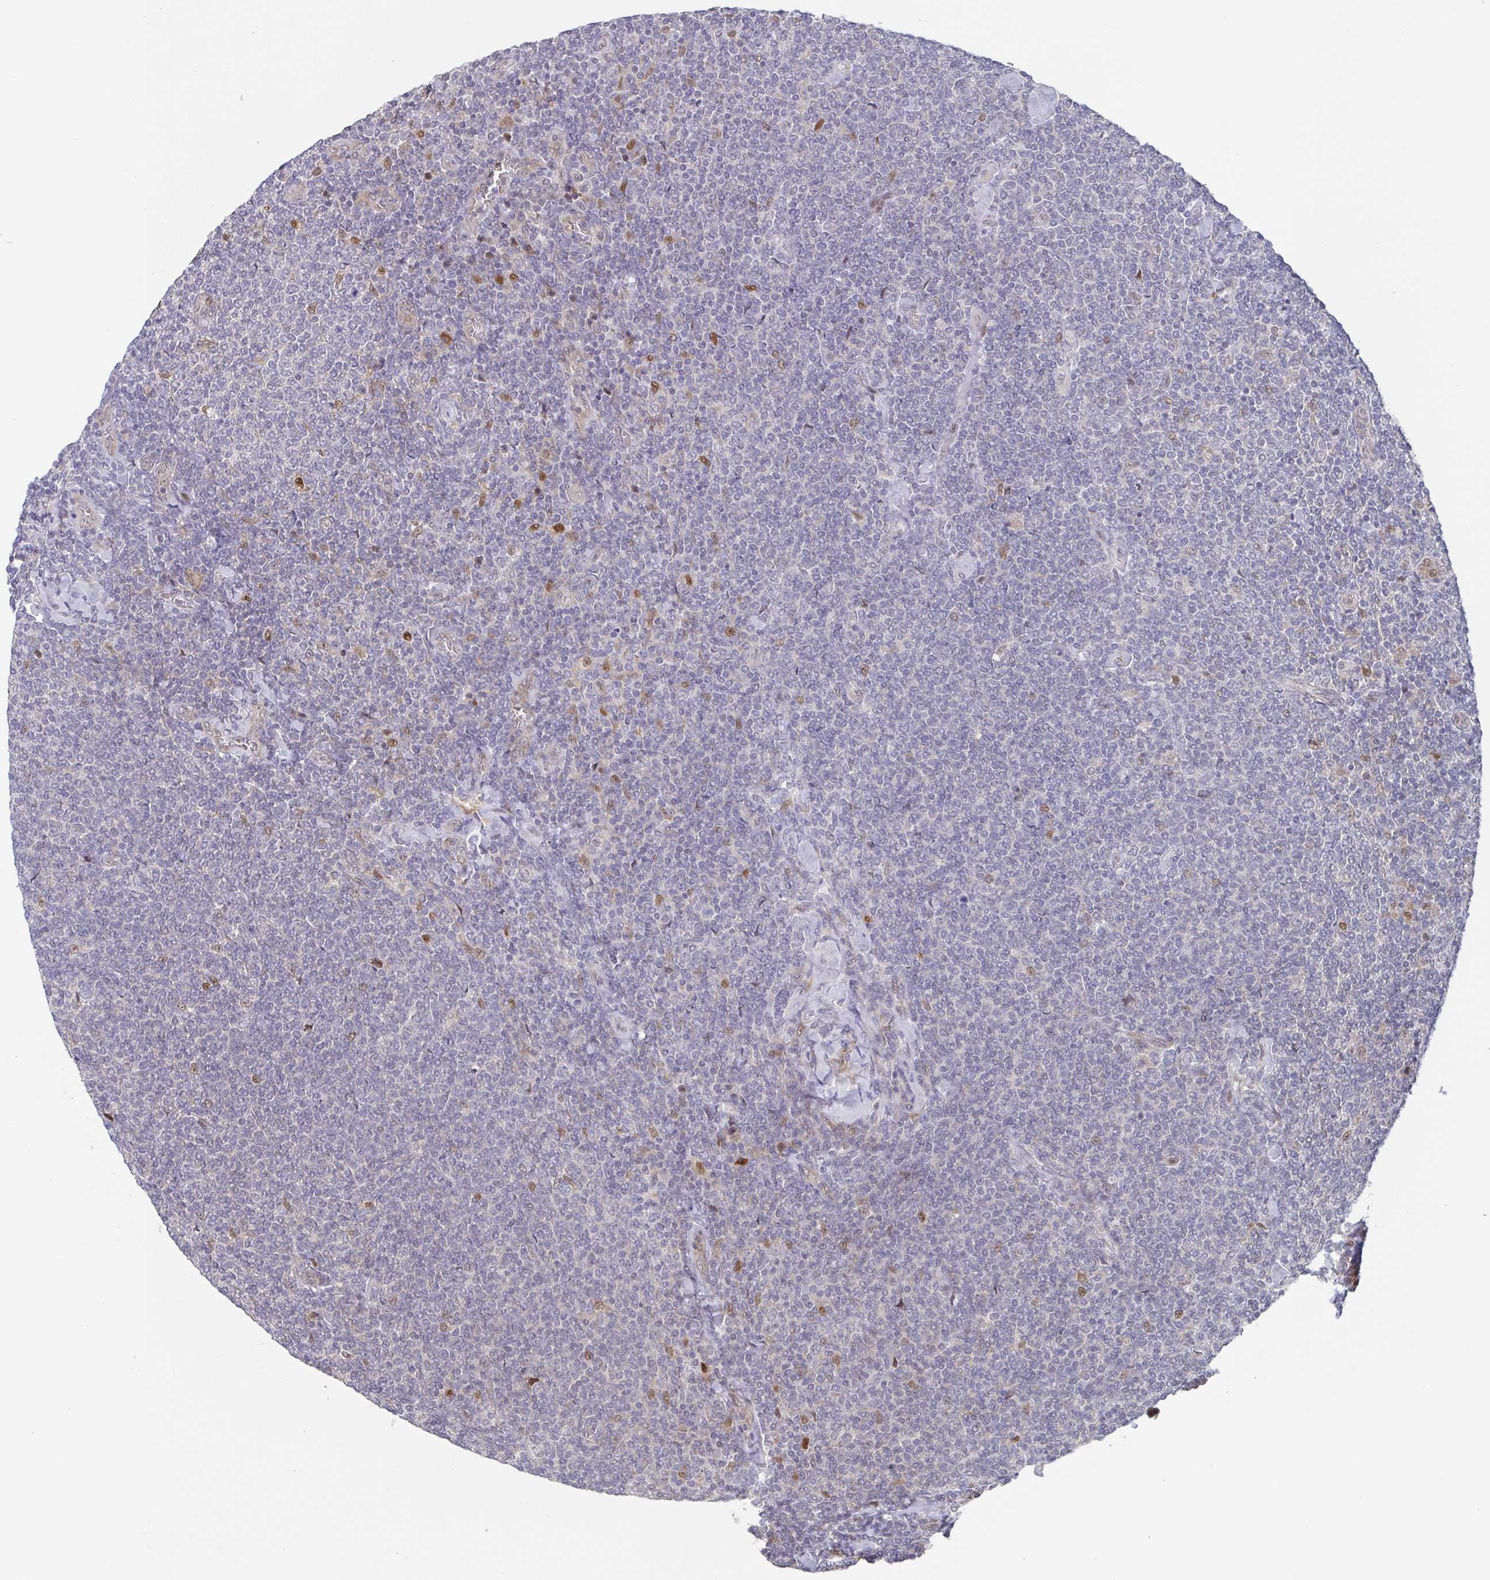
{"staining": {"intensity": "negative", "quantity": "none", "location": "none"}, "tissue": "lymphoma", "cell_type": "Tumor cells", "image_type": "cancer", "snomed": [{"axis": "morphology", "description": "Malignant lymphoma, non-Hodgkin's type, Low grade"}, {"axis": "topography", "description": "Lymph node"}], "caption": "IHC photomicrograph of lymphoma stained for a protein (brown), which exhibits no staining in tumor cells.", "gene": "POU2F3", "patient": {"sex": "male", "age": 52}}